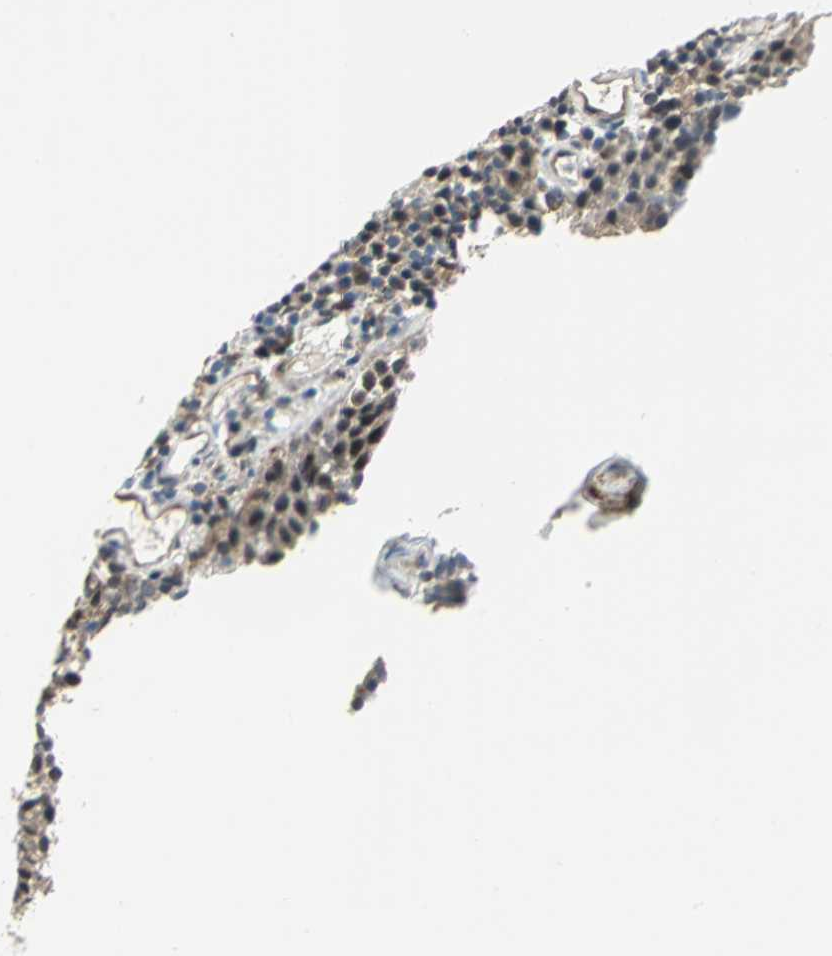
{"staining": {"intensity": "weak", "quantity": ">75%", "location": "cytoplasmic/membranous,nuclear"}, "tissue": "urothelial cancer", "cell_type": "Tumor cells", "image_type": "cancer", "snomed": [{"axis": "morphology", "description": "Urothelial carcinoma, Low grade"}, {"axis": "topography", "description": "Urinary bladder"}], "caption": "The micrograph shows staining of urothelial cancer, revealing weak cytoplasmic/membranous and nuclear protein positivity (brown color) within tumor cells.", "gene": "PLAGL2", "patient": {"sex": "male", "age": 85}}